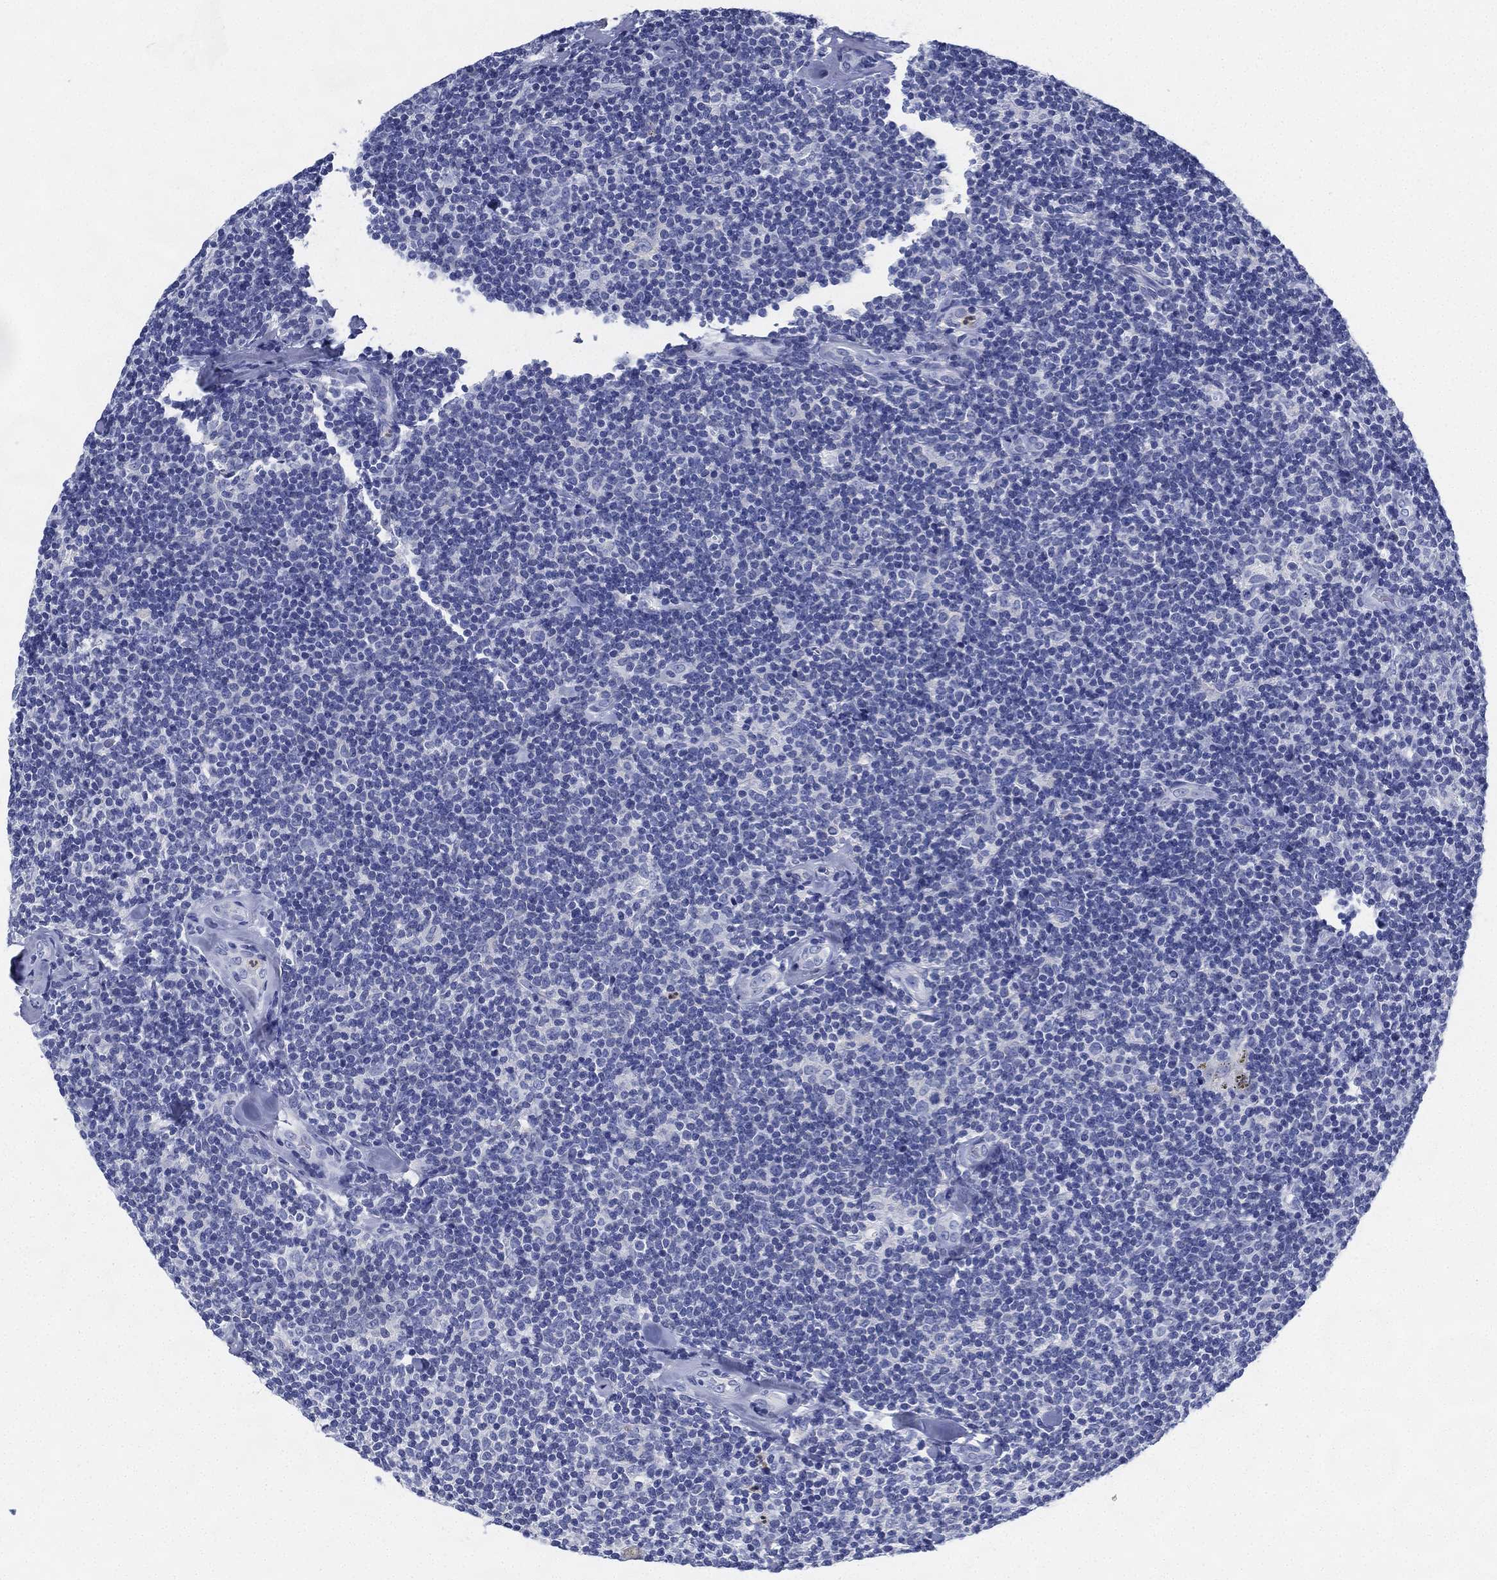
{"staining": {"intensity": "negative", "quantity": "none", "location": "none"}, "tissue": "lymphoma", "cell_type": "Tumor cells", "image_type": "cancer", "snomed": [{"axis": "morphology", "description": "Malignant lymphoma, non-Hodgkin's type, Low grade"}, {"axis": "topography", "description": "Lymph node"}], "caption": "DAB (3,3'-diaminobenzidine) immunohistochemical staining of human lymphoma reveals no significant expression in tumor cells. Brightfield microscopy of immunohistochemistry (IHC) stained with DAB (brown) and hematoxylin (blue), captured at high magnification.", "gene": "DEFB121", "patient": {"sex": "female", "age": 56}}